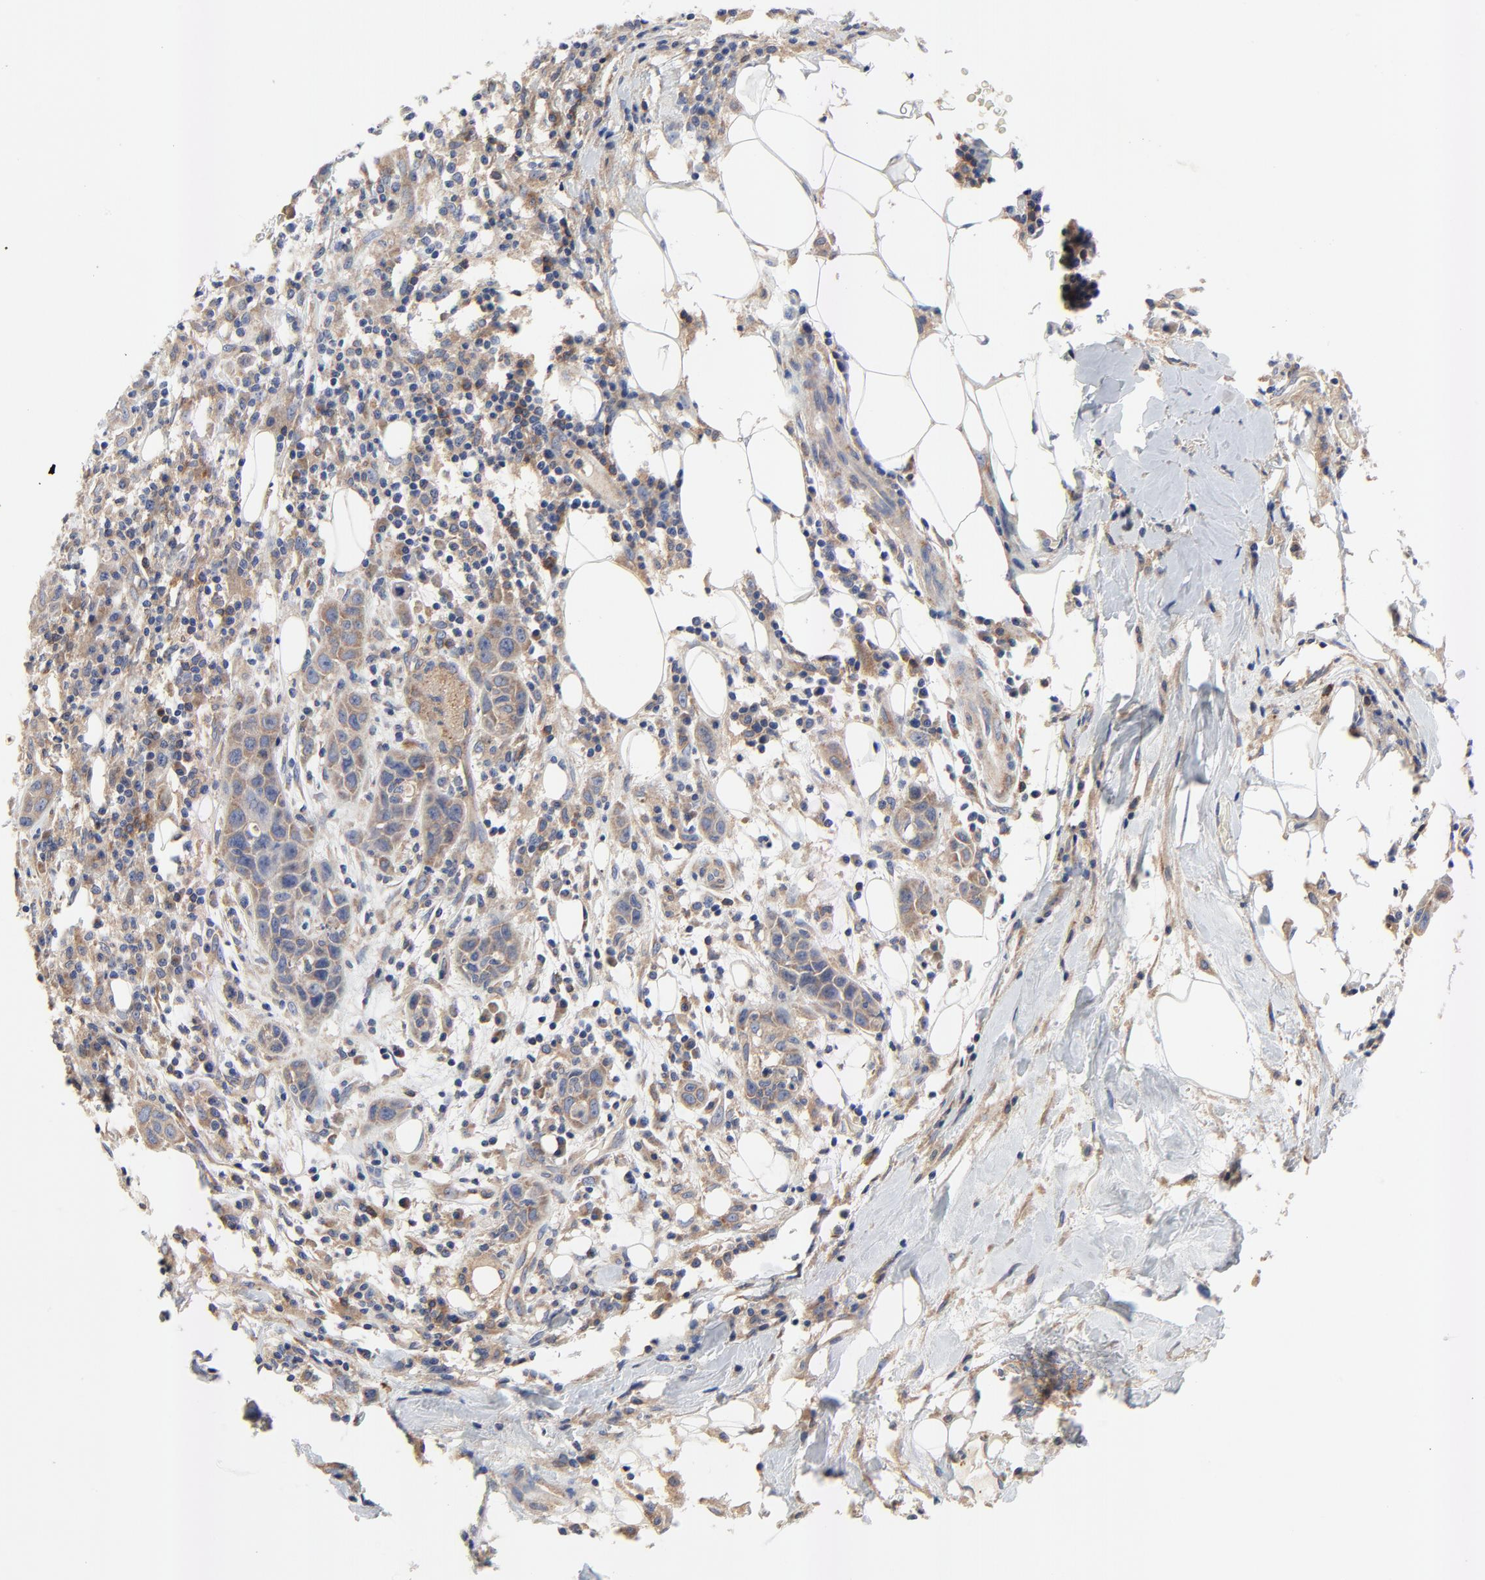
{"staining": {"intensity": "moderate", "quantity": ">75%", "location": "cytoplasmic/membranous"}, "tissue": "skin cancer", "cell_type": "Tumor cells", "image_type": "cancer", "snomed": [{"axis": "morphology", "description": "Squamous cell carcinoma, NOS"}, {"axis": "topography", "description": "Skin"}], "caption": "IHC staining of skin cancer, which displays medium levels of moderate cytoplasmic/membranous staining in about >75% of tumor cells indicating moderate cytoplasmic/membranous protein expression. The staining was performed using DAB (3,3'-diaminobenzidine) (brown) for protein detection and nuclei were counterstained in hematoxylin (blue).", "gene": "VAV2", "patient": {"sex": "male", "age": 84}}